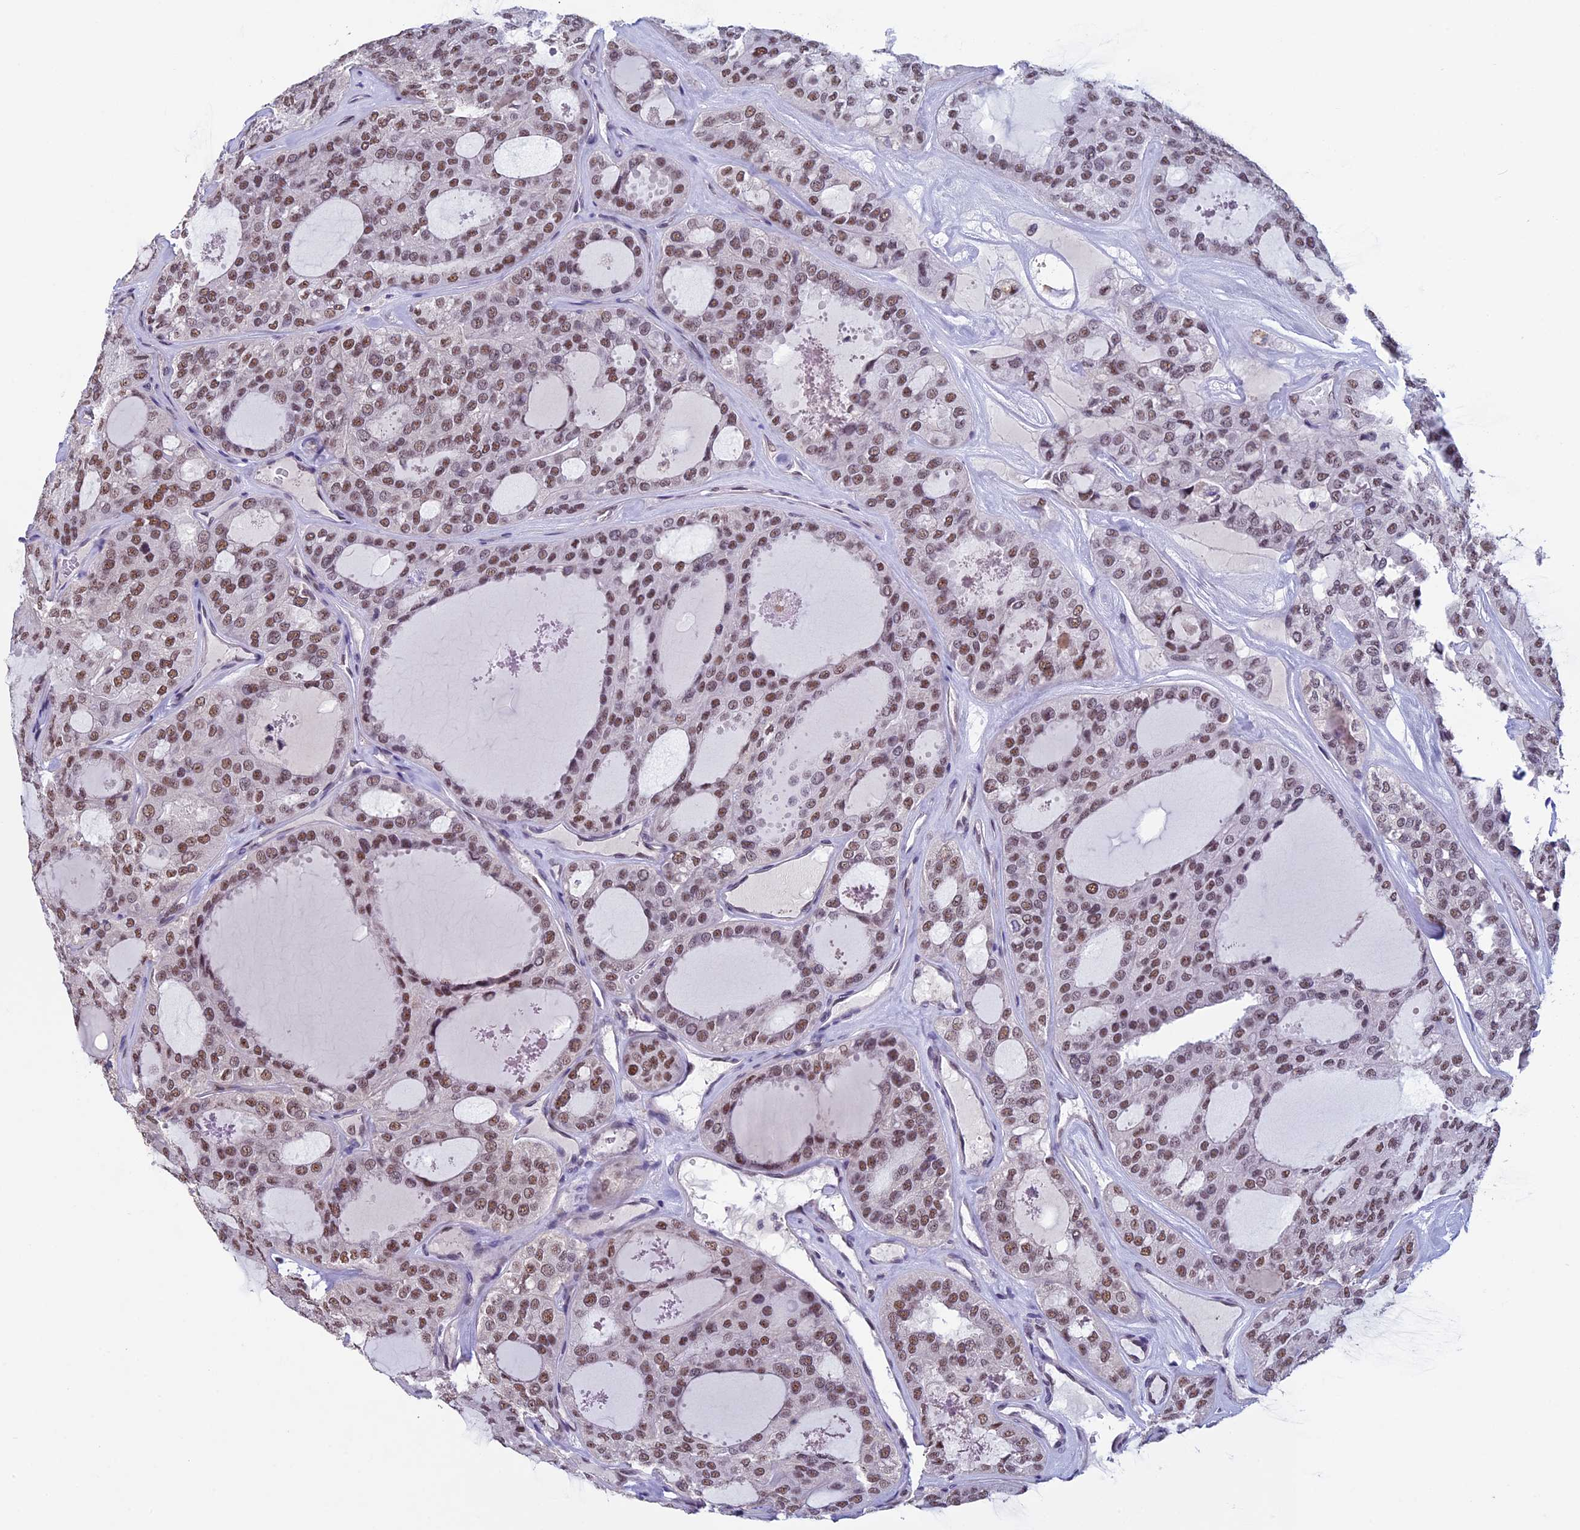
{"staining": {"intensity": "moderate", "quantity": ">75%", "location": "nuclear"}, "tissue": "thyroid cancer", "cell_type": "Tumor cells", "image_type": "cancer", "snomed": [{"axis": "morphology", "description": "Follicular adenoma carcinoma, NOS"}, {"axis": "topography", "description": "Thyroid gland"}], "caption": "Human thyroid follicular adenoma carcinoma stained with a protein marker displays moderate staining in tumor cells.", "gene": "RNF40", "patient": {"sex": "male", "age": 75}}